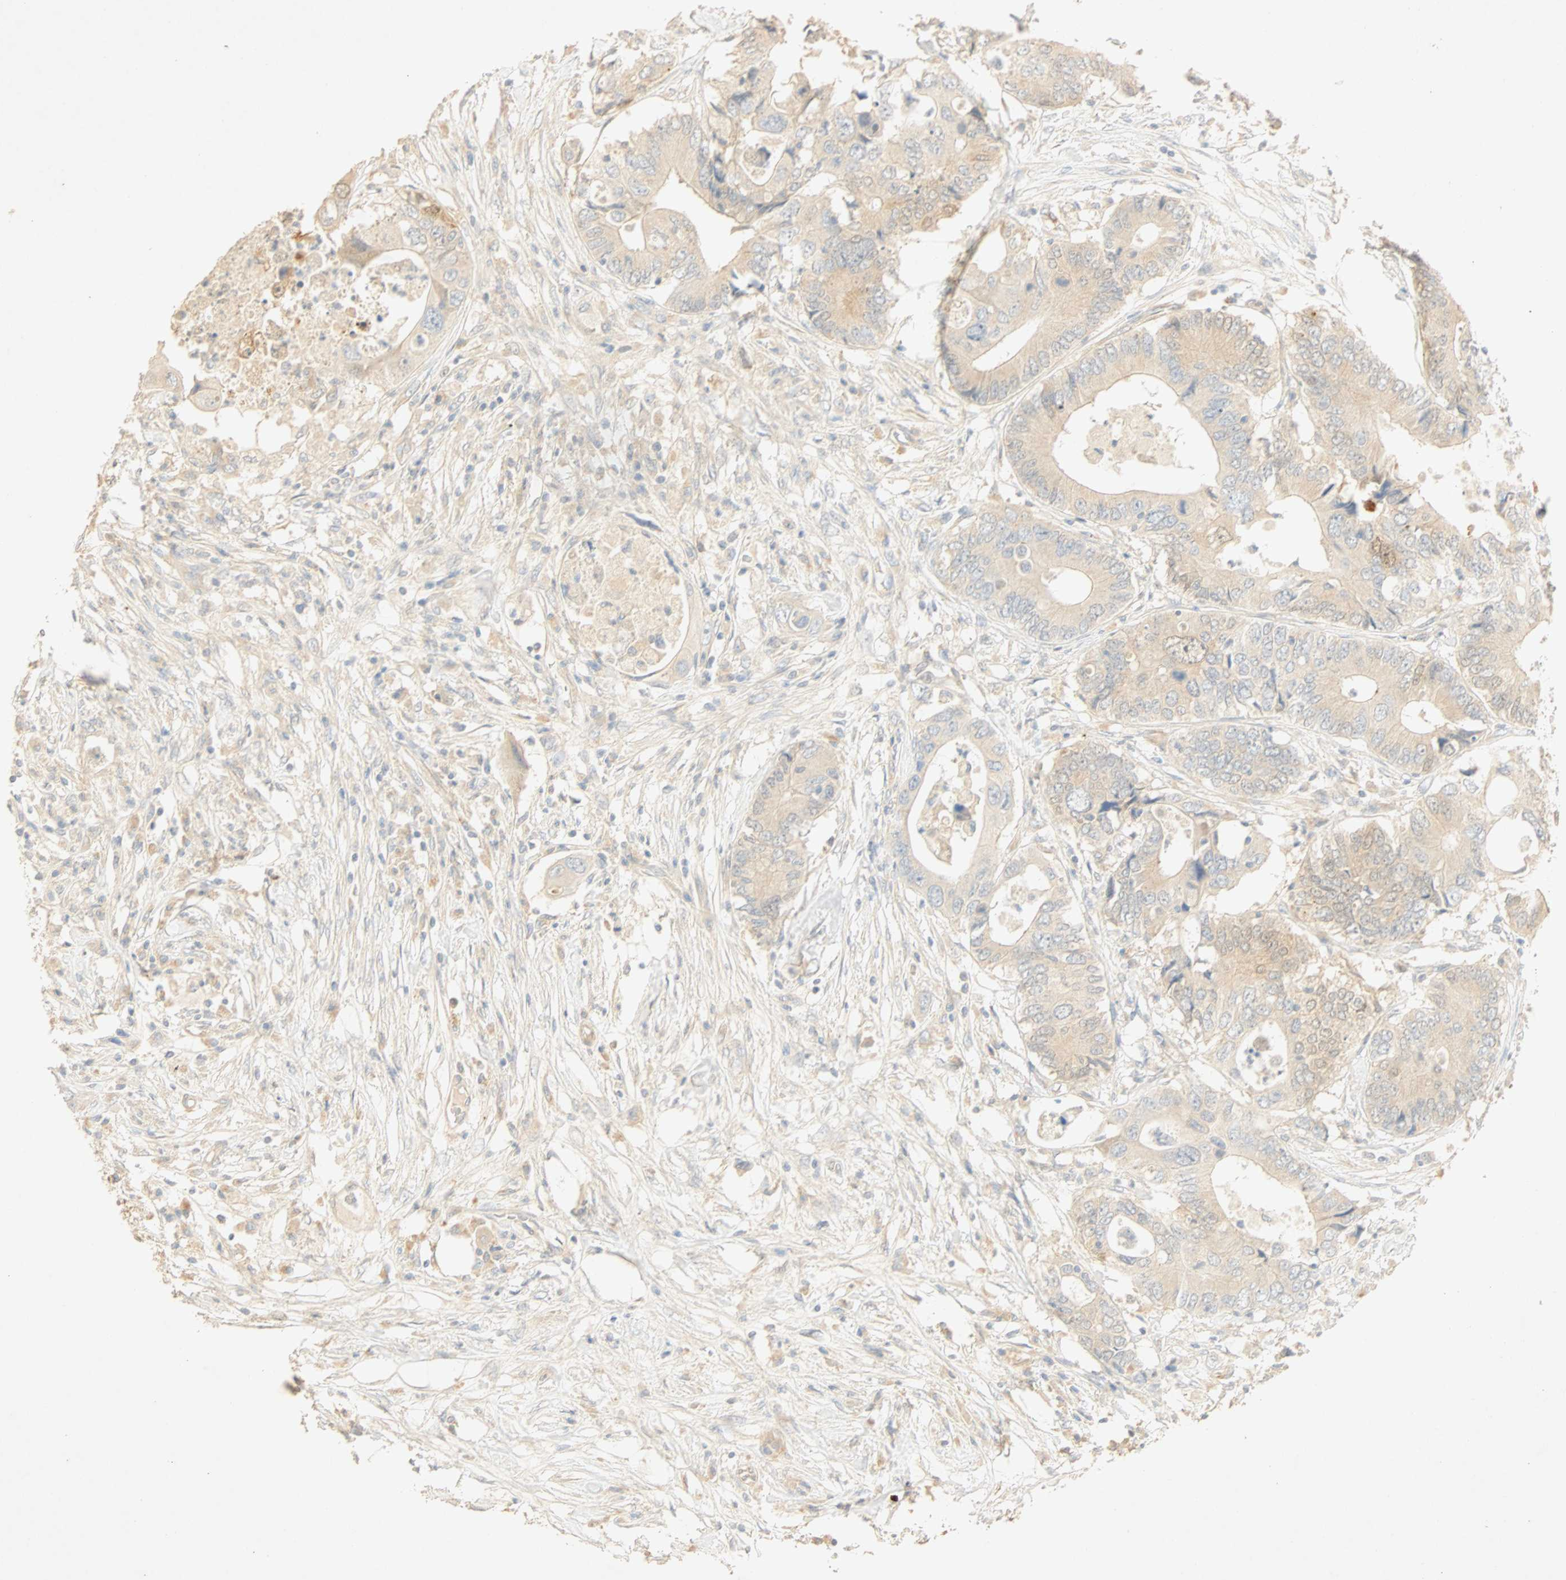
{"staining": {"intensity": "weak", "quantity": ">75%", "location": "cytoplasmic/membranous"}, "tissue": "colorectal cancer", "cell_type": "Tumor cells", "image_type": "cancer", "snomed": [{"axis": "morphology", "description": "Adenocarcinoma, NOS"}, {"axis": "topography", "description": "Colon"}], "caption": "Colorectal adenocarcinoma tissue shows weak cytoplasmic/membranous positivity in approximately >75% of tumor cells, visualized by immunohistochemistry.", "gene": "SELENBP1", "patient": {"sex": "male", "age": 71}}